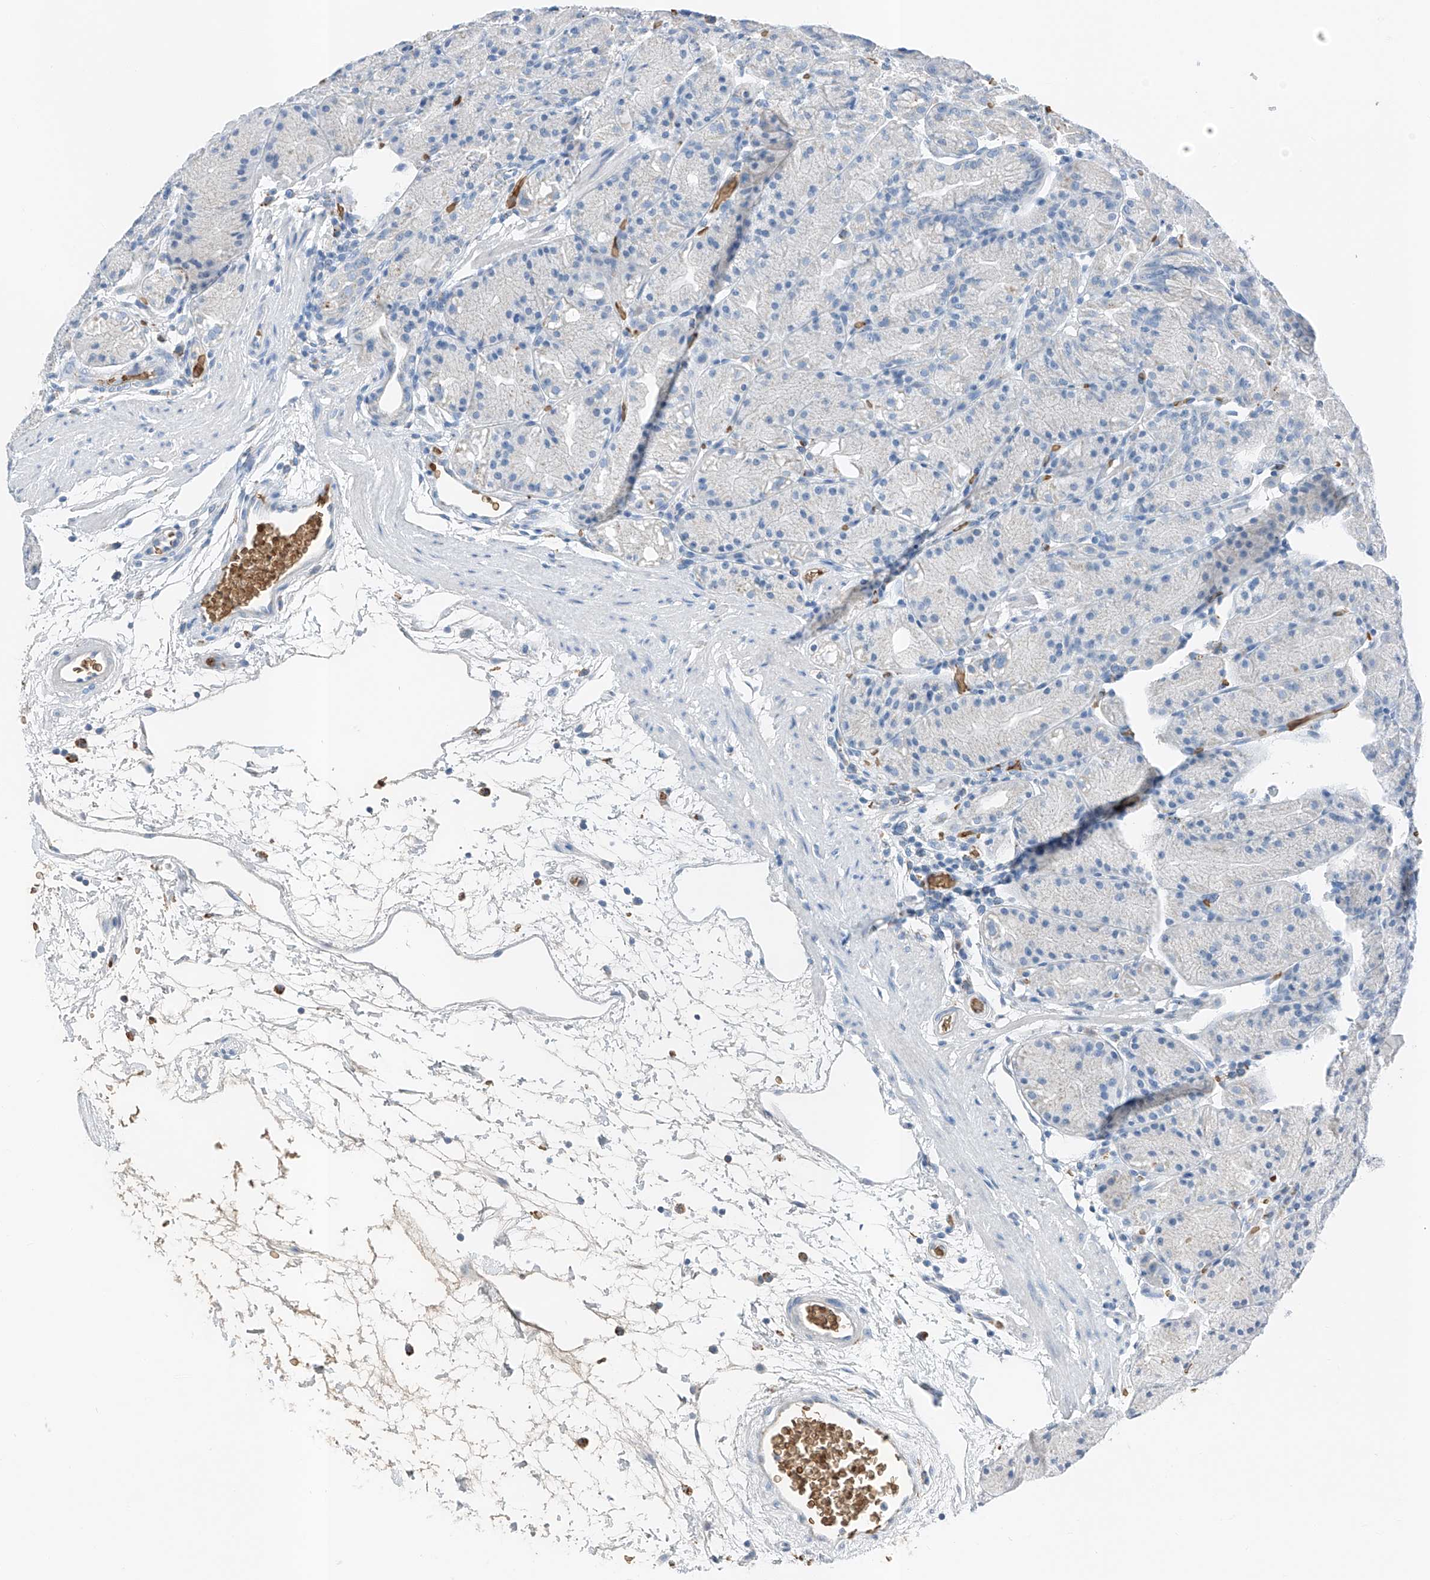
{"staining": {"intensity": "negative", "quantity": "none", "location": "none"}, "tissue": "stomach", "cell_type": "Glandular cells", "image_type": "normal", "snomed": [{"axis": "morphology", "description": "Normal tissue, NOS"}, {"axis": "topography", "description": "Stomach, upper"}], "caption": "High magnification brightfield microscopy of normal stomach stained with DAB (brown) and counterstained with hematoxylin (blue): glandular cells show no significant expression.", "gene": "PRSS23", "patient": {"sex": "male", "age": 48}}